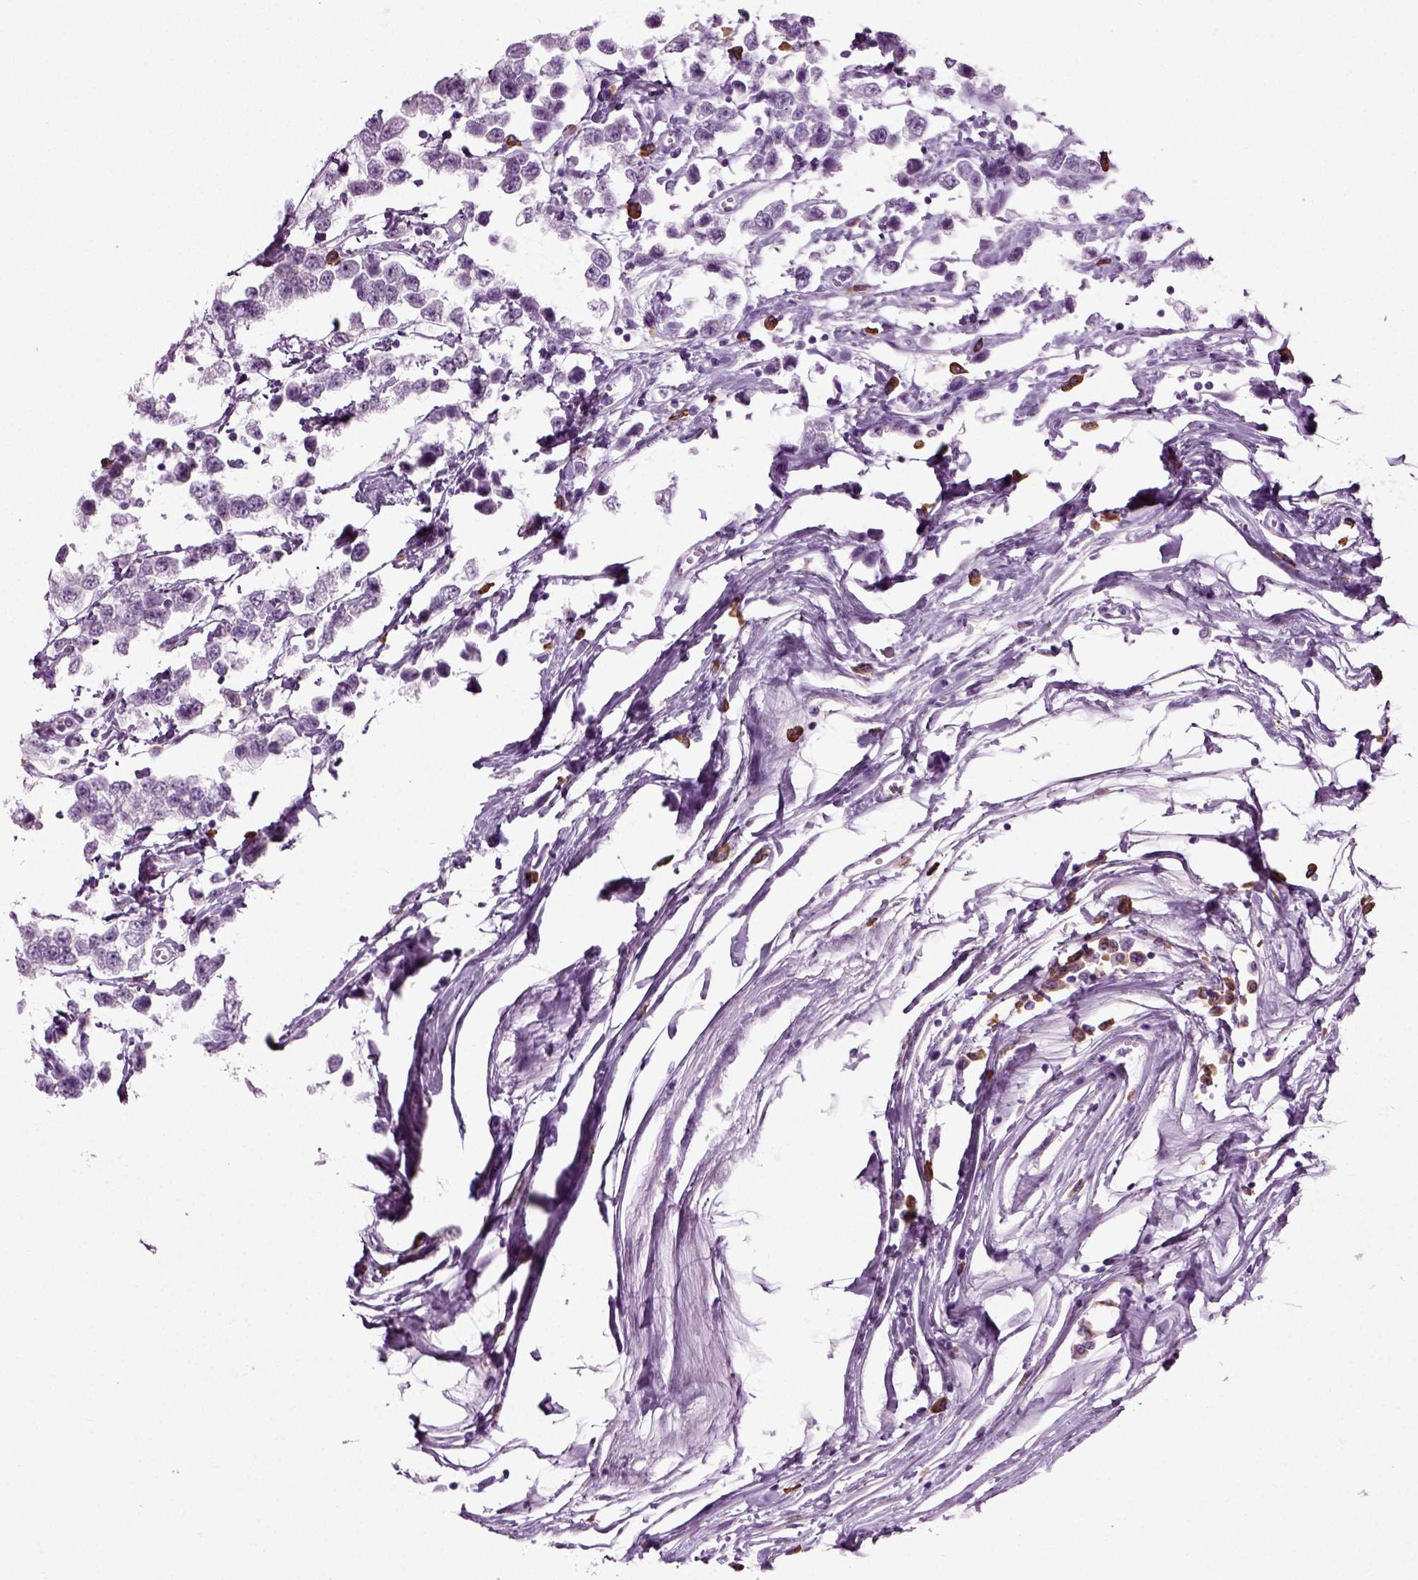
{"staining": {"intensity": "negative", "quantity": "none", "location": "none"}, "tissue": "testis cancer", "cell_type": "Tumor cells", "image_type": "cancer", "snomed": [{"axis": "morphology", "description": "Seminoma, NOS"}, {"axis": "topography", "description": "Testis"}], "caption": "DAB immunohistochemical staining of human seminoma (testis) reveals no significant staining in tumor cells. (DAB (3,3'-diaminobenzidine) immunohistochemistry with hematoxylin counter stain).", "gene": "SLC26A8", "patient": {"sex": "male", "age": 34}}